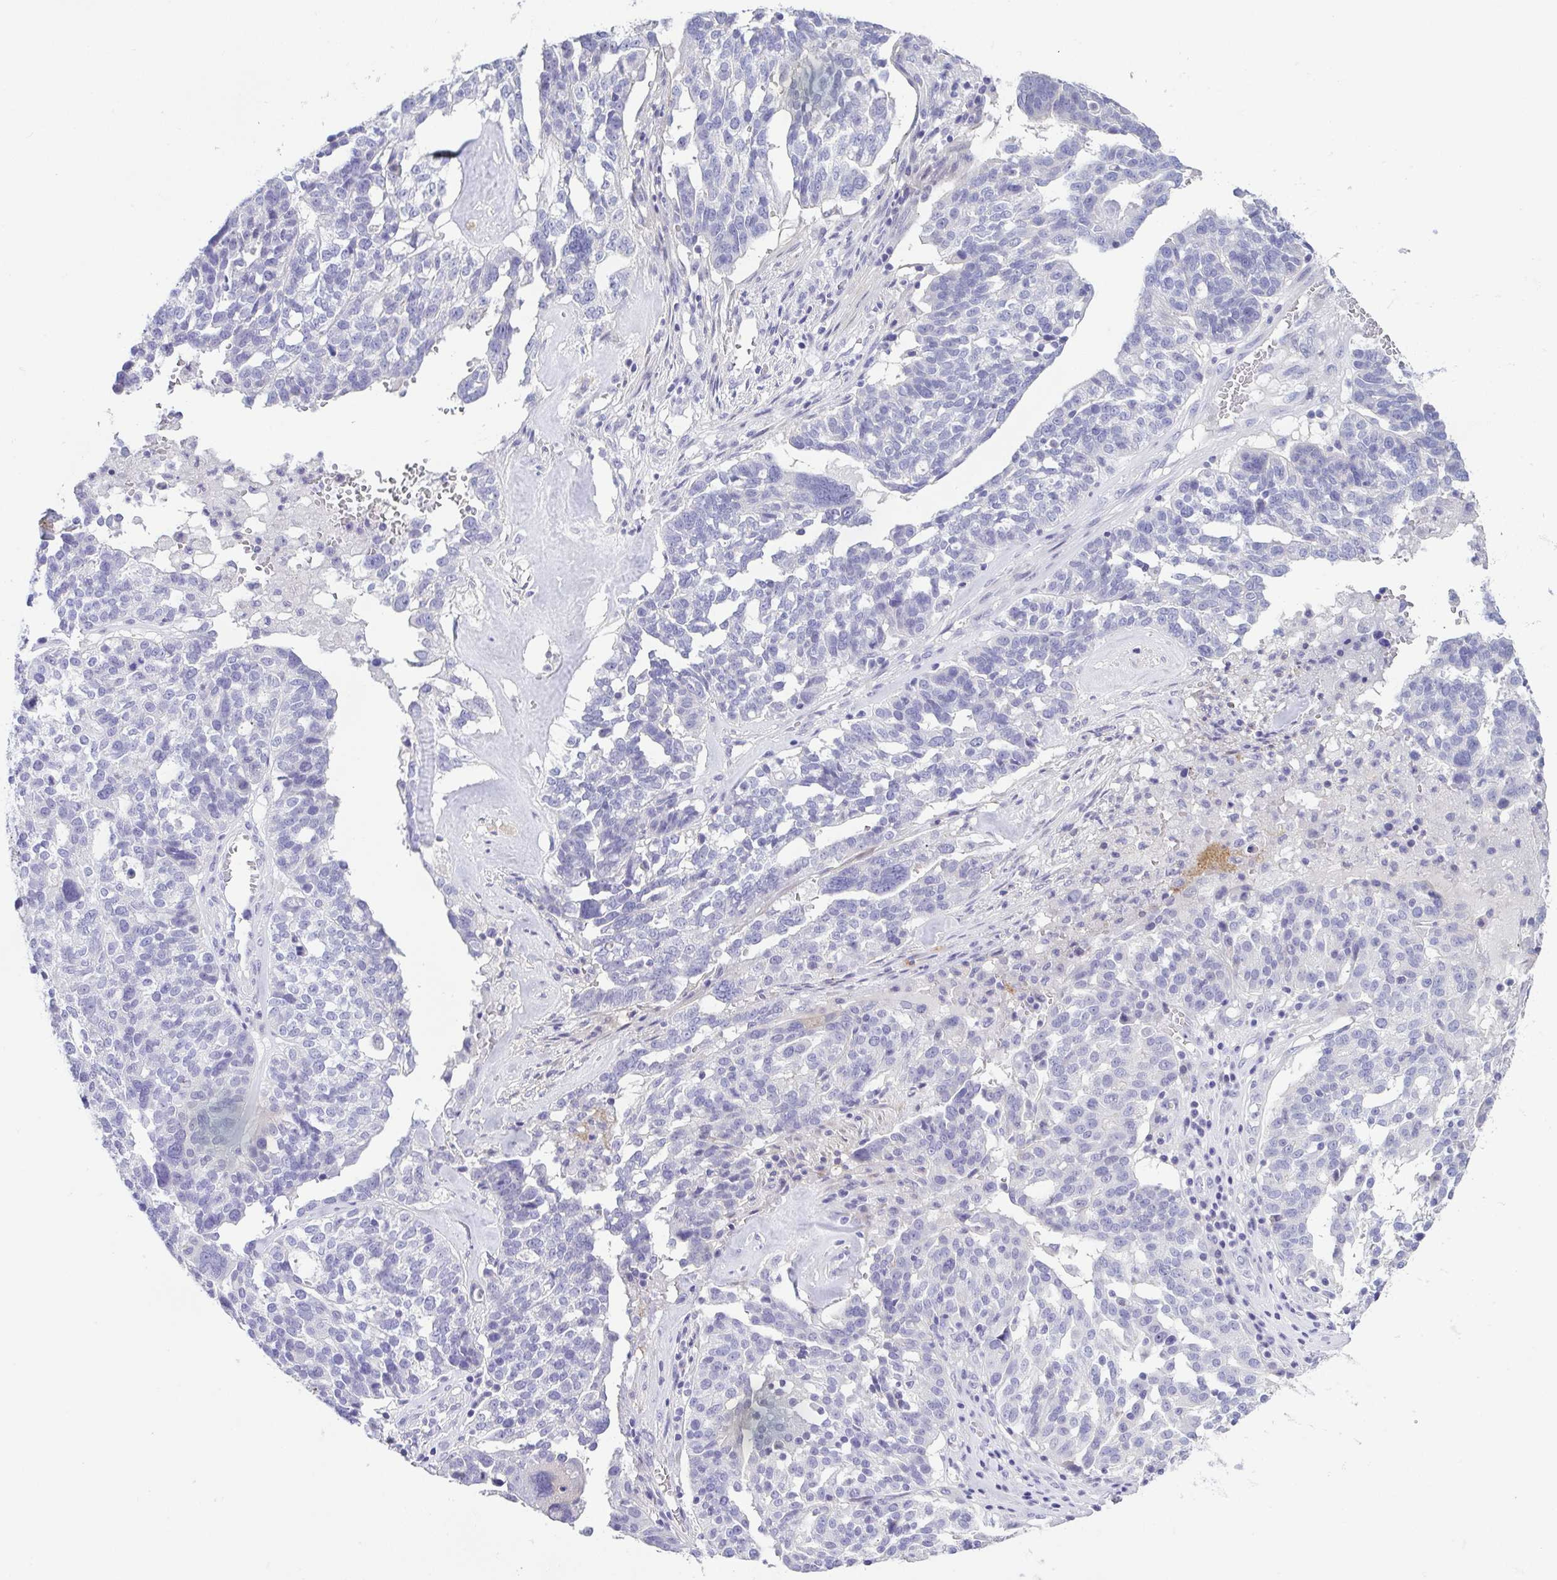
{"staining": {"intensity": "negative", "quantity": "none", "location": "none"}, "tissue": "ovarian cancer", "cell_type": "Tumor cells", "image_type": "cancer", "snomed": [{"axis": "morphology", "description": "Cystadenocarcinoma, serous, NOS"}, {"axis": "topography", "description": "Ovary"}], "caption": "This is a photomicrograph of IHC staining of ovarian cancer (serous cystadenocarcinoma), which shows no staining in tumor cells.", "gene": "HAPLN2", "patient": {"sex": "female", "age": 59}}